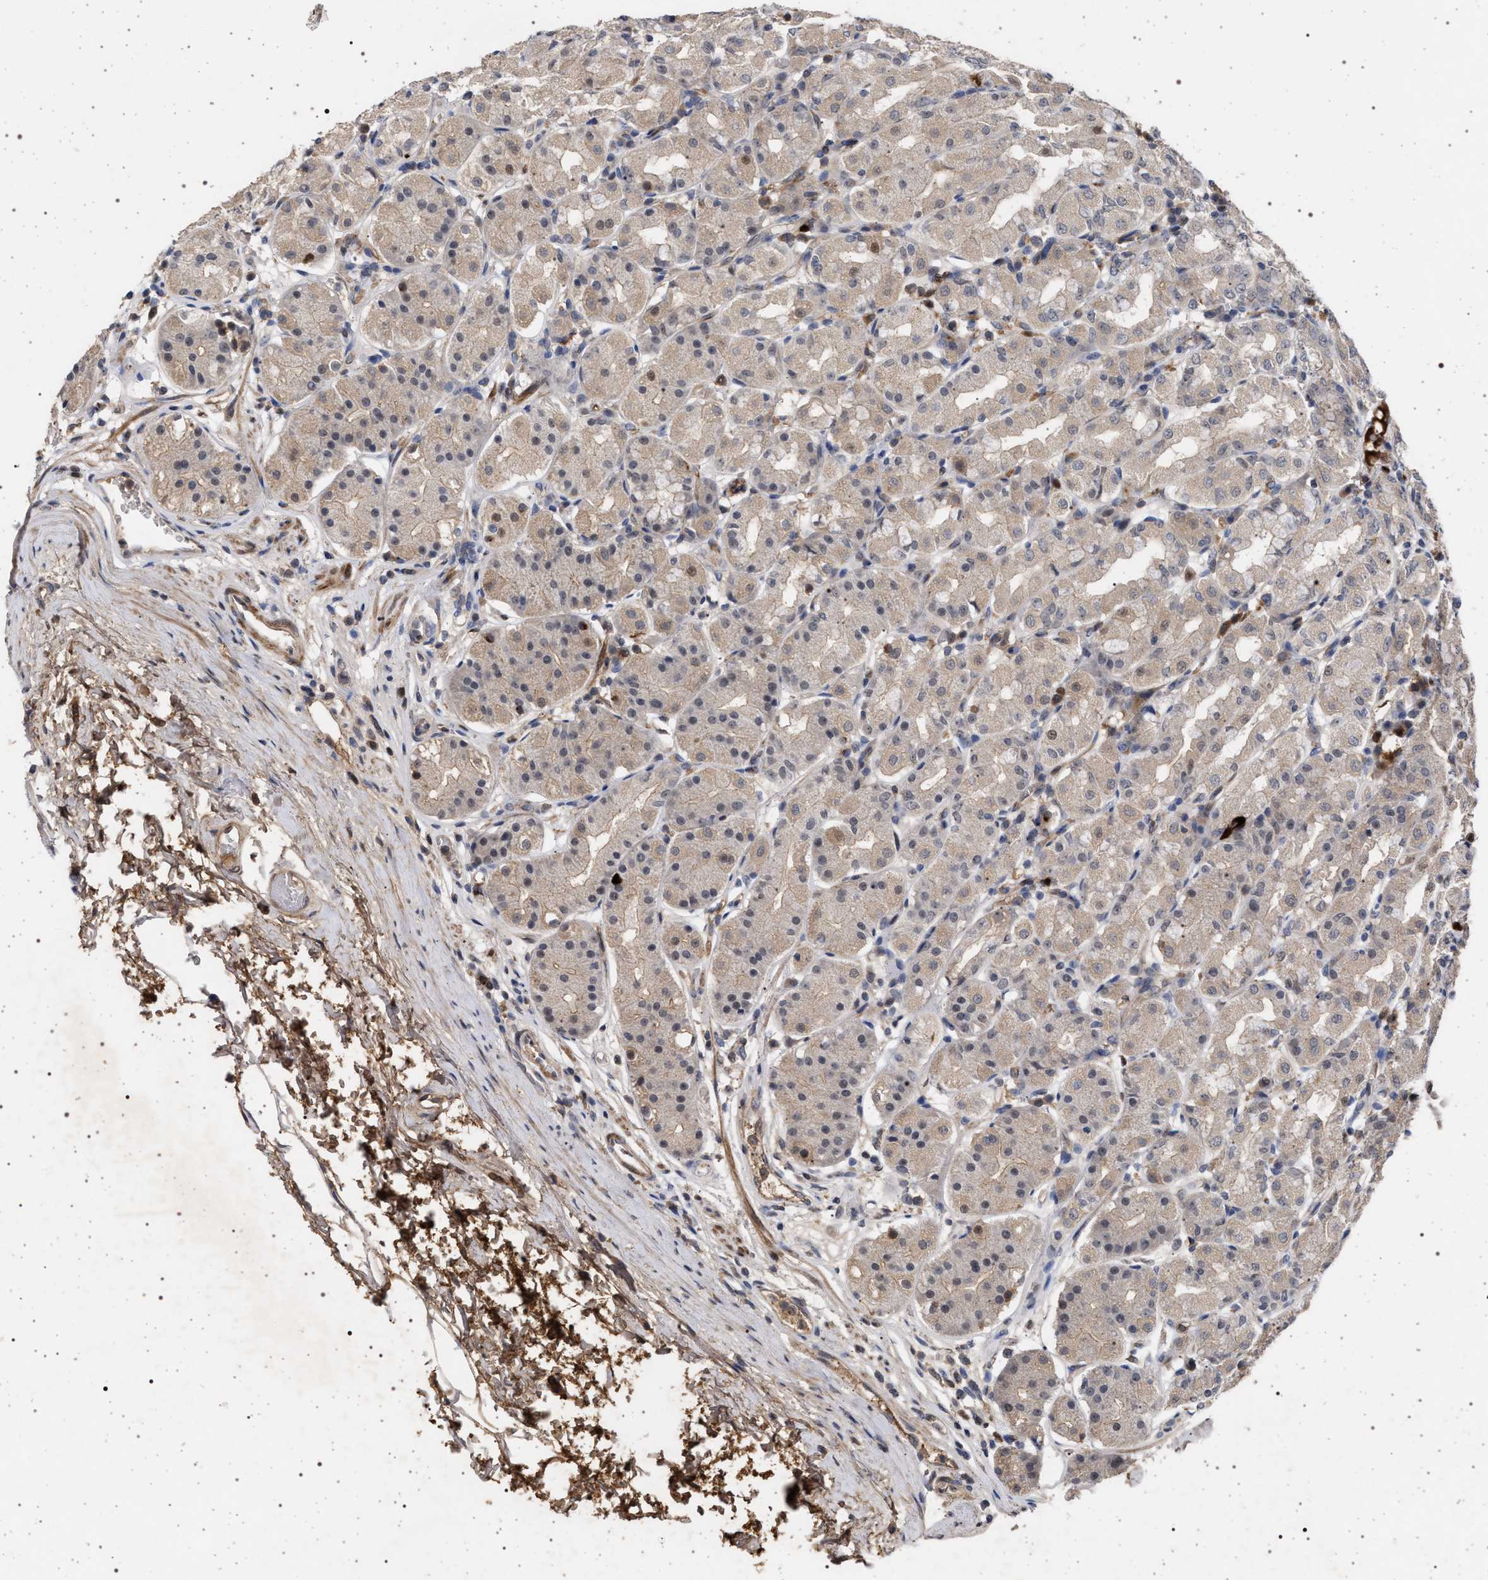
{"staining": {"intensity": "moderate", "quantity": "25%-75%", "location": "cytoplasmic/membranous,nuclear"}, "tissue": "stomach", "cell_type": "Glandular cells", "image_type": "normal", "snomed": [{"axis": "morphology", "description": "Normal tissue, NOS"}, {"axis": "topography", "description": "Stomach"}, {"axis": "topography", "description": "Stomach, lower"}], "caption": "Immunohistochemistry (IHC) micrograph of unremarkable stomach stained for a protein (brown), which displays medium levels of moderate cytoplasmic/membranous,nuclear staining in about 25%-75% of glandular cells.", "gene": "RBM48", "patient": {"sex": "female", "age": 56}}